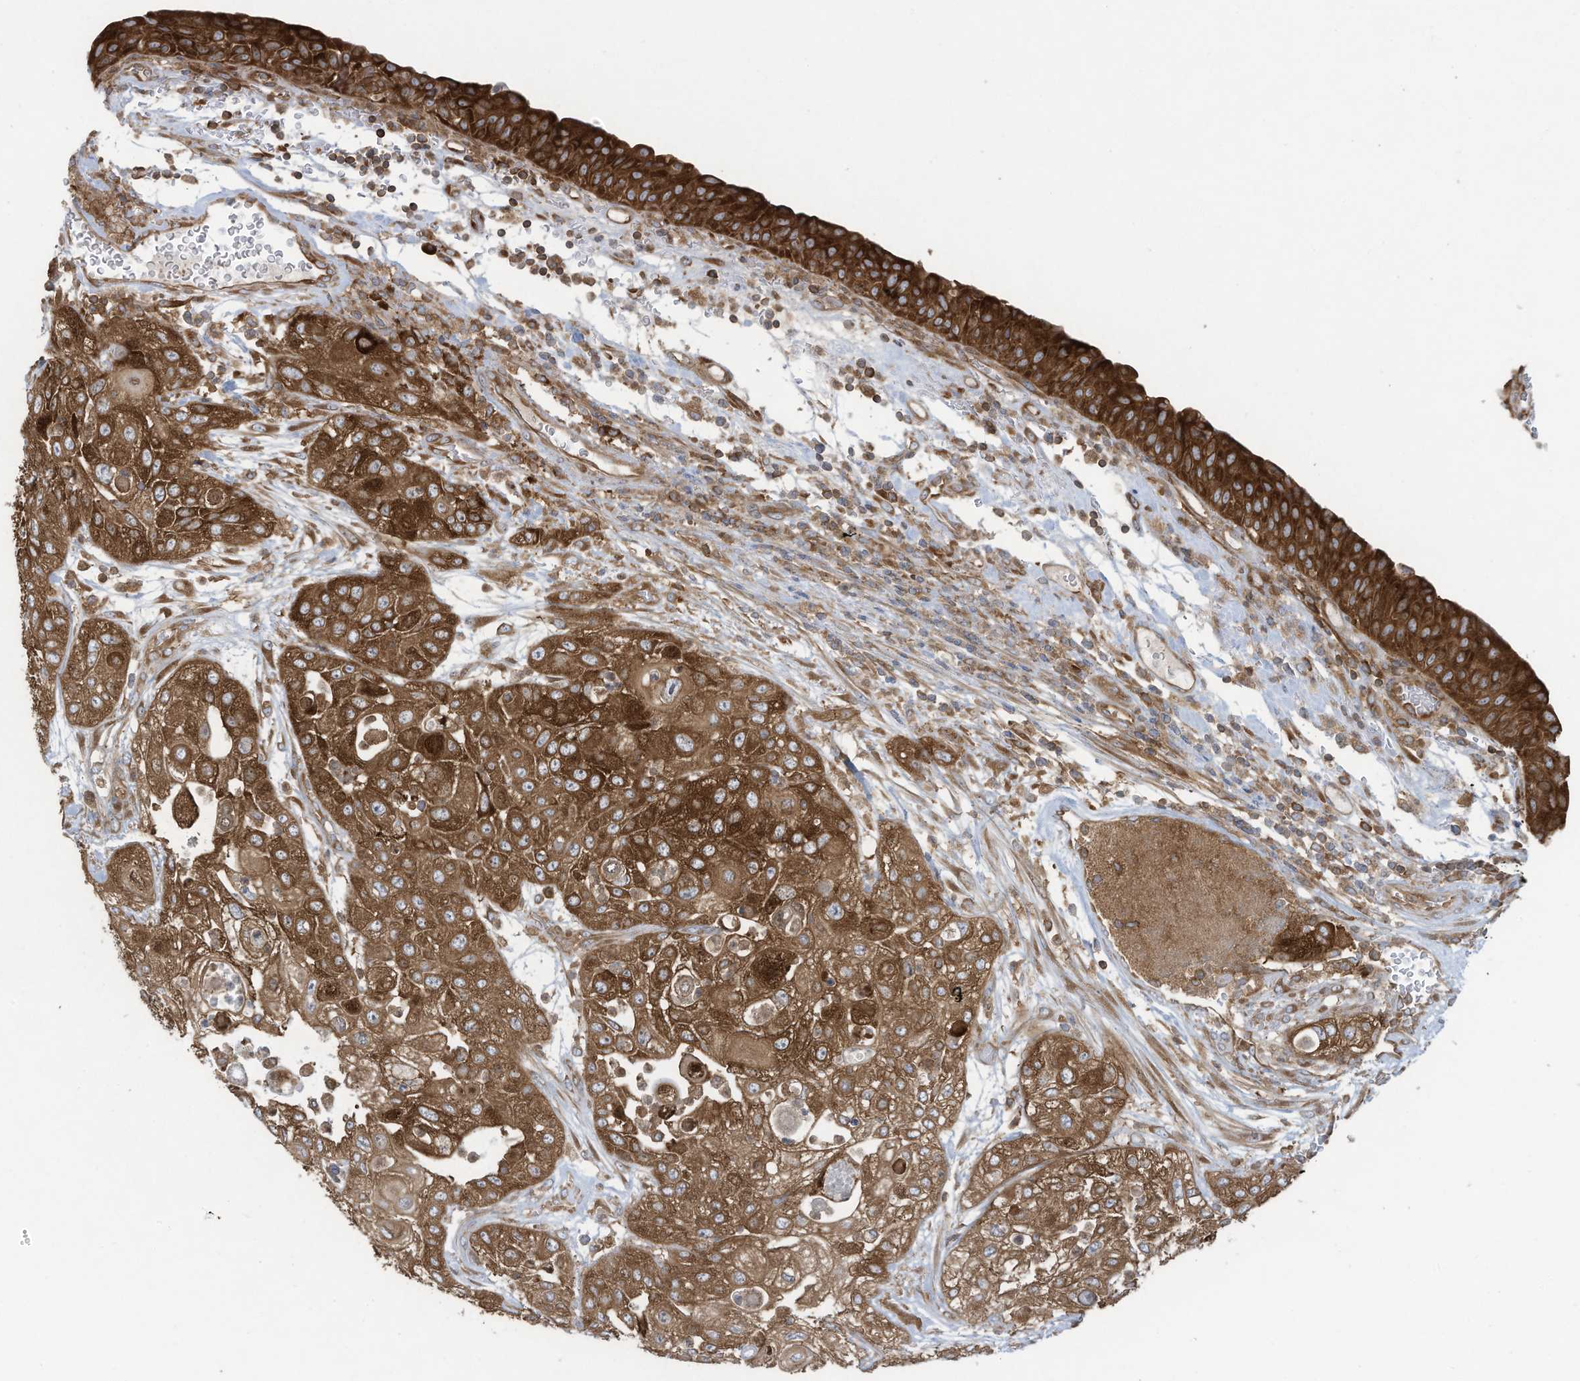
{"staining": {"intensity": "strong", "quantity": "25%-75%", "location": "cytoplasmic/membranous,nuclear"}, "tissue": "urothelial cancer", "cell_type": "Tumor cells", "image_type": "cancer", "snomed": [{"axis": "morphology", "description": "Urothelial carcinoma, High grade"}, {"axis": "topography", "description": "Urinary bladder"}], "caption": "Immunohistochemistry (IHC) photomicrograph of urothelial carcinoma (high-grade) stained for a protein (brown), which demonstrates high levels of strong cytoplasmic/membranous and nuclear expression in about 25%-75% of tumor cells.", "gene": "OLA1", "patient": {"sex": "female", "age": 79}}